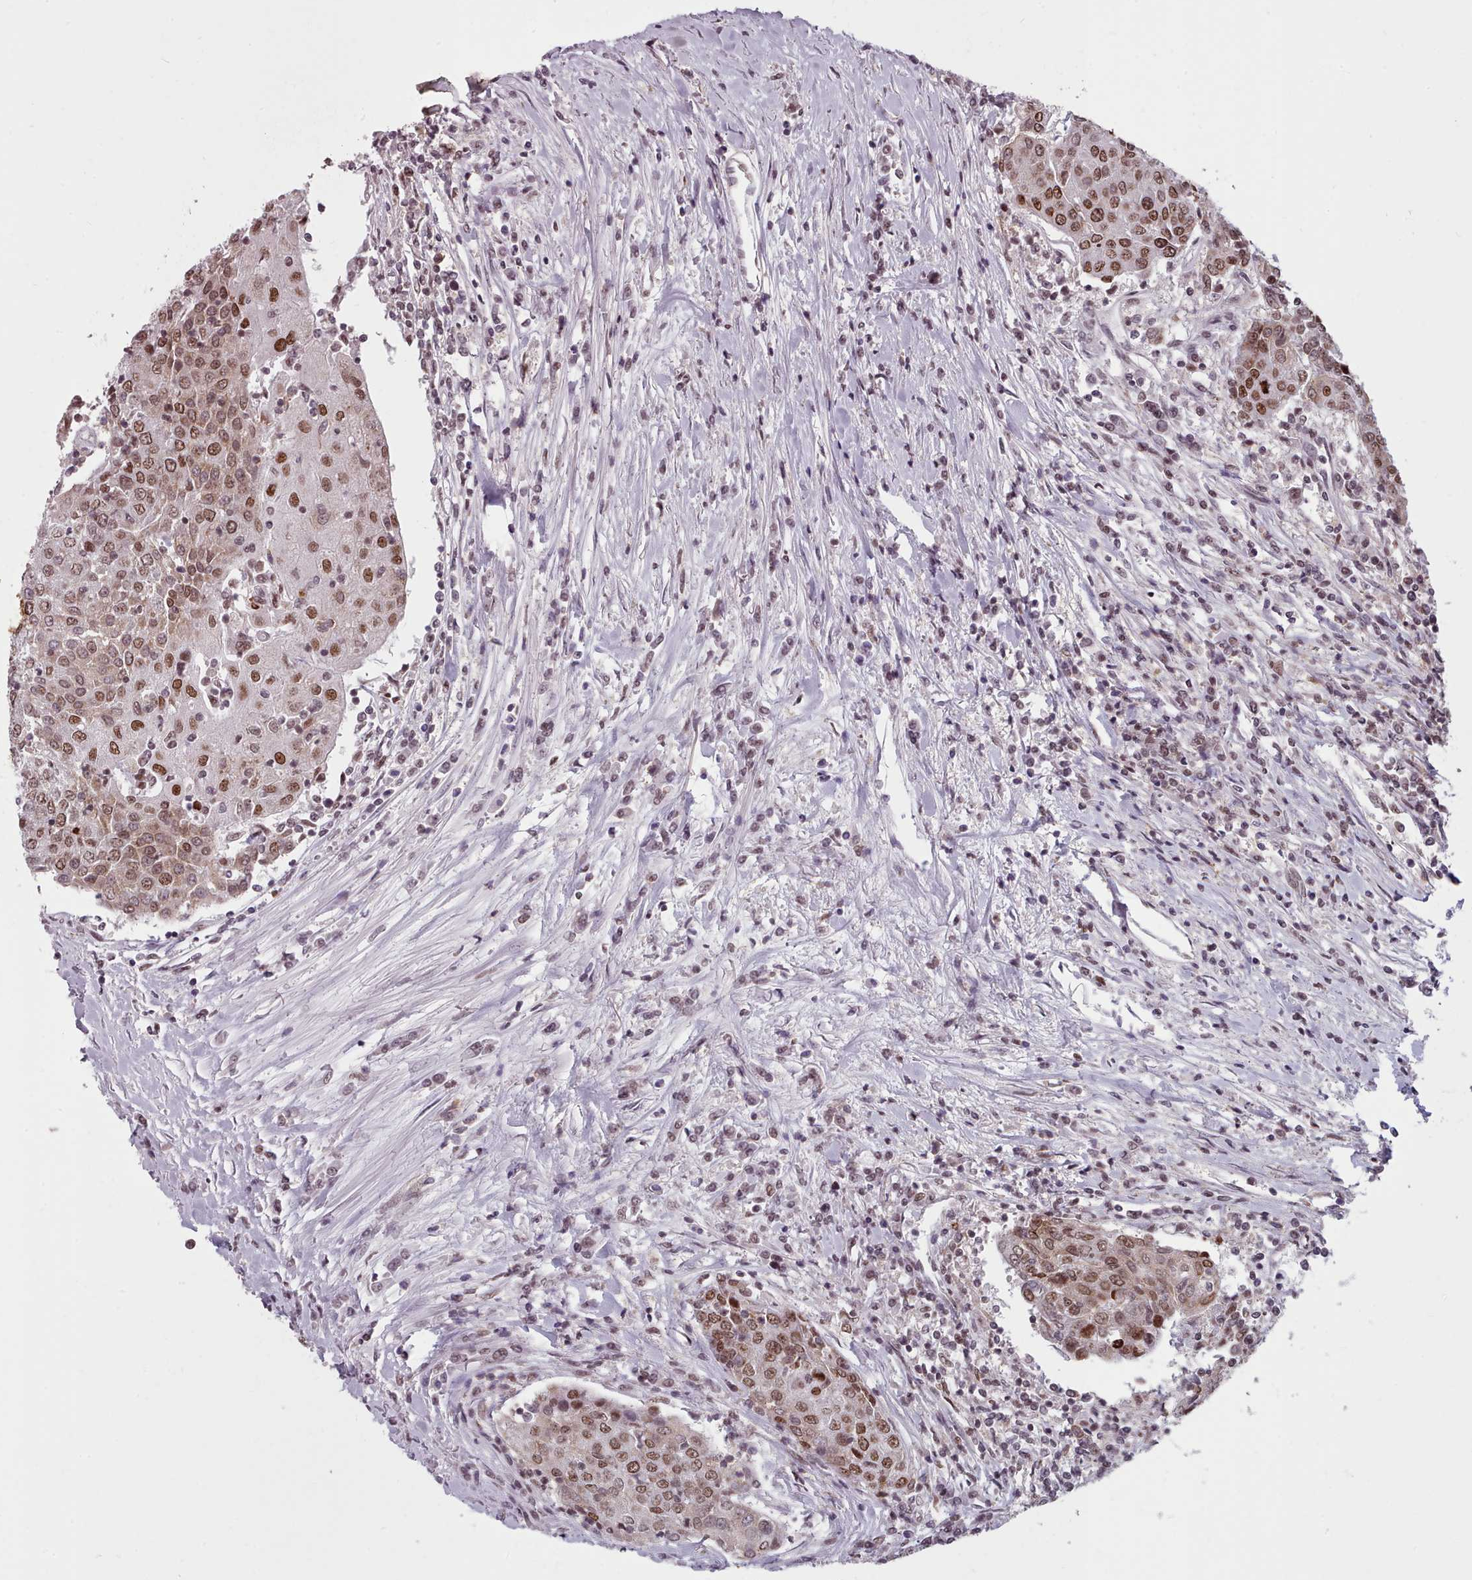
{"staining": {"intensity": "moderate", "quantity": ">75%", "location": "nuclear"}, "tissue": "urothelial cancer", "cell_type": "Tumor cells", "image_type": "cancer", "snomed": [{"axis": "morphology", "description": "Urothelial carcinoma, High grade"}, {"axis": "topography", "description": "Urinary bladder"}], "caption": "Immunohistochemical staining of human urothelial cancer exhibits moderate nuclear protein staining in approximately >75% of tumor cells.", "gene": "SRRM1", "patient": {"sex": "female", "age": 85}}